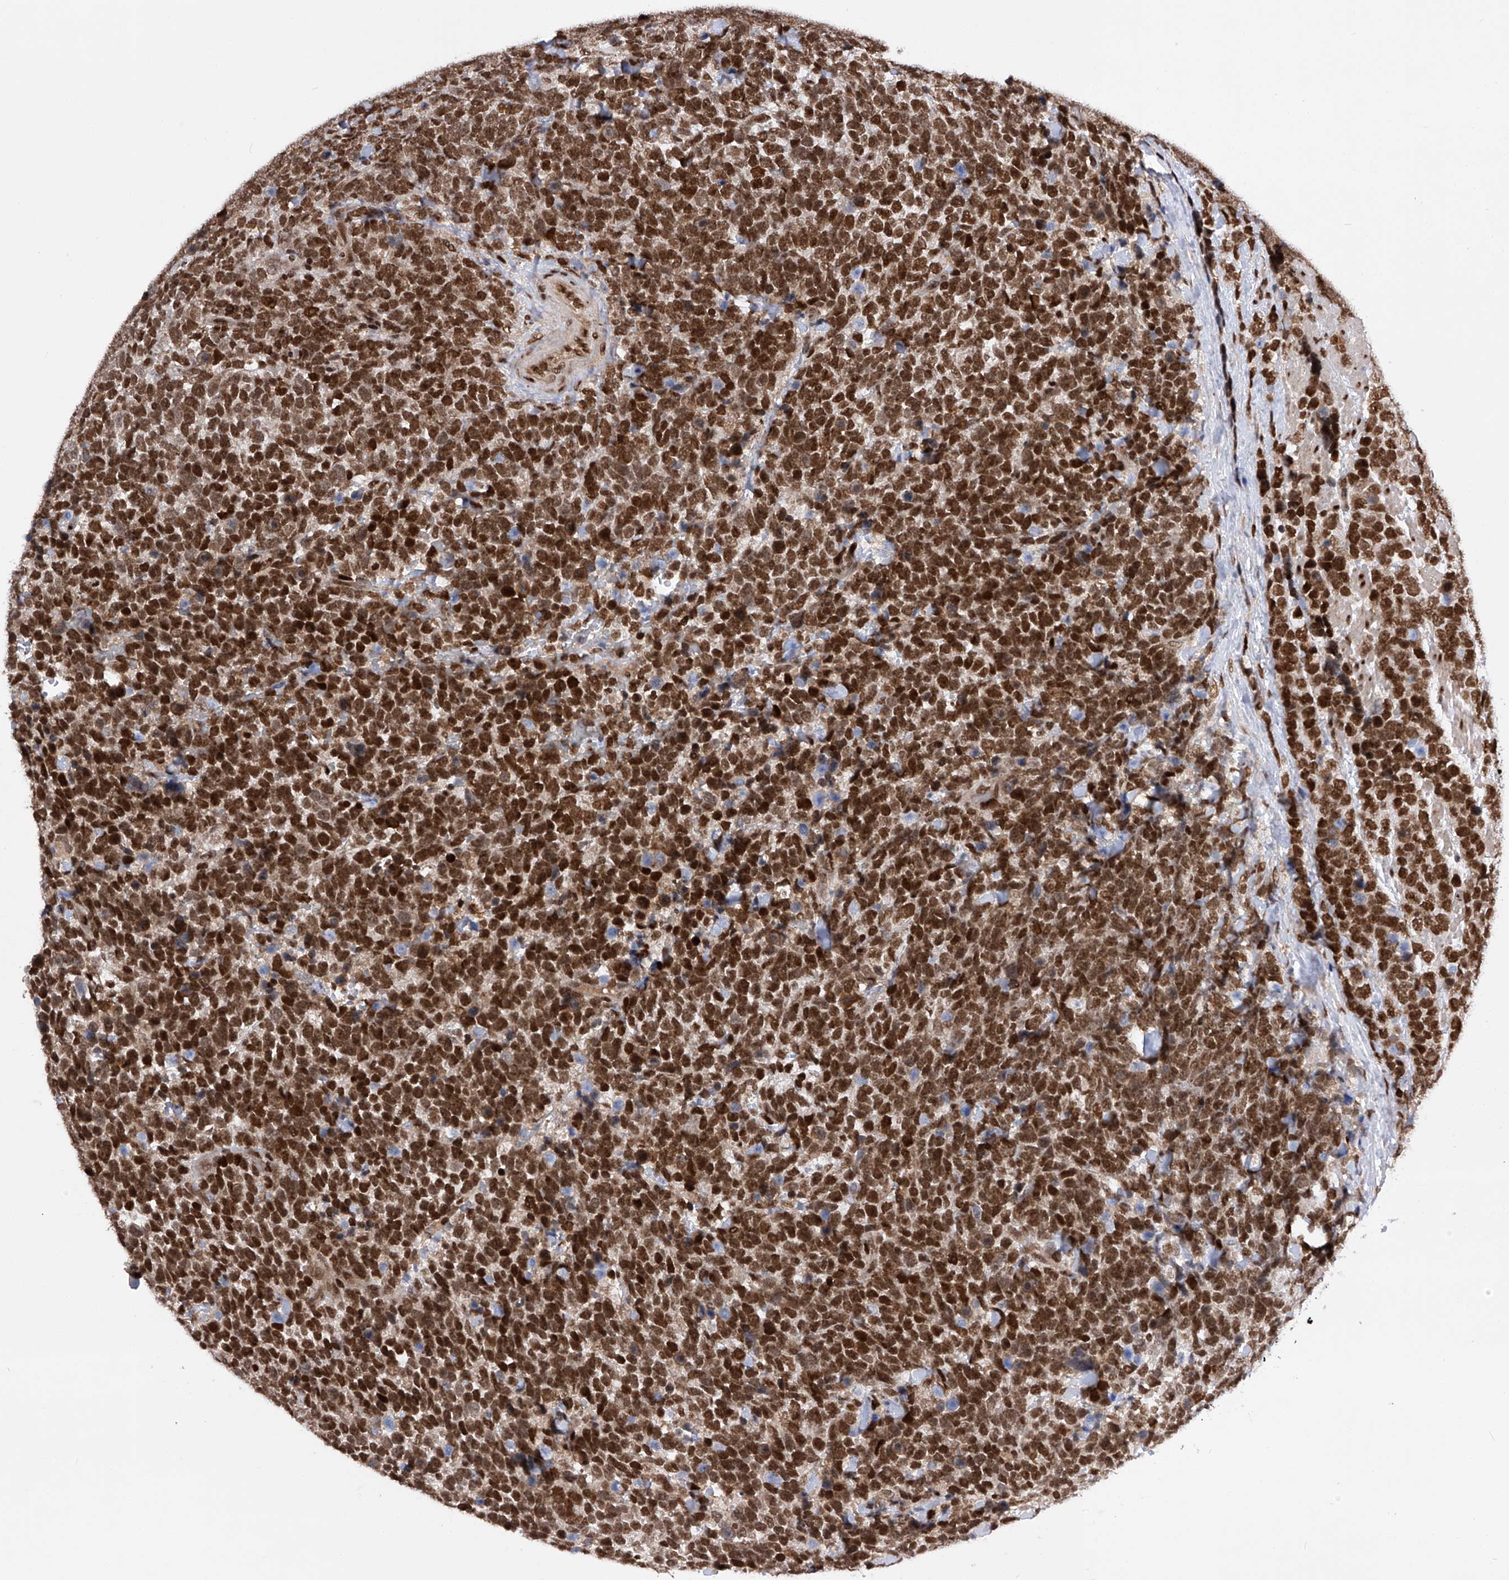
{"staining": {"intensity": "strong", "quantity": ">75%", "location": "nuclear"}, "tissue": "urothelial cancer", "cell_type": "Tumor cells", "image_type": "cancer", "snomed": [{"axis": "morphology", "description": "Urothelial carcinoma, High grade"}, {"axis": "topography", "description": "Urinary bladder"}], "caption": "Approximately >75% of tumor cells in urothelial carcinoma (high-grade) demonstrate strong nuclear protein expression as visualized by brown immunohistochemical staining.", "gene": "ZNF280D", "patient": {"sex": "female", "age": 82}}